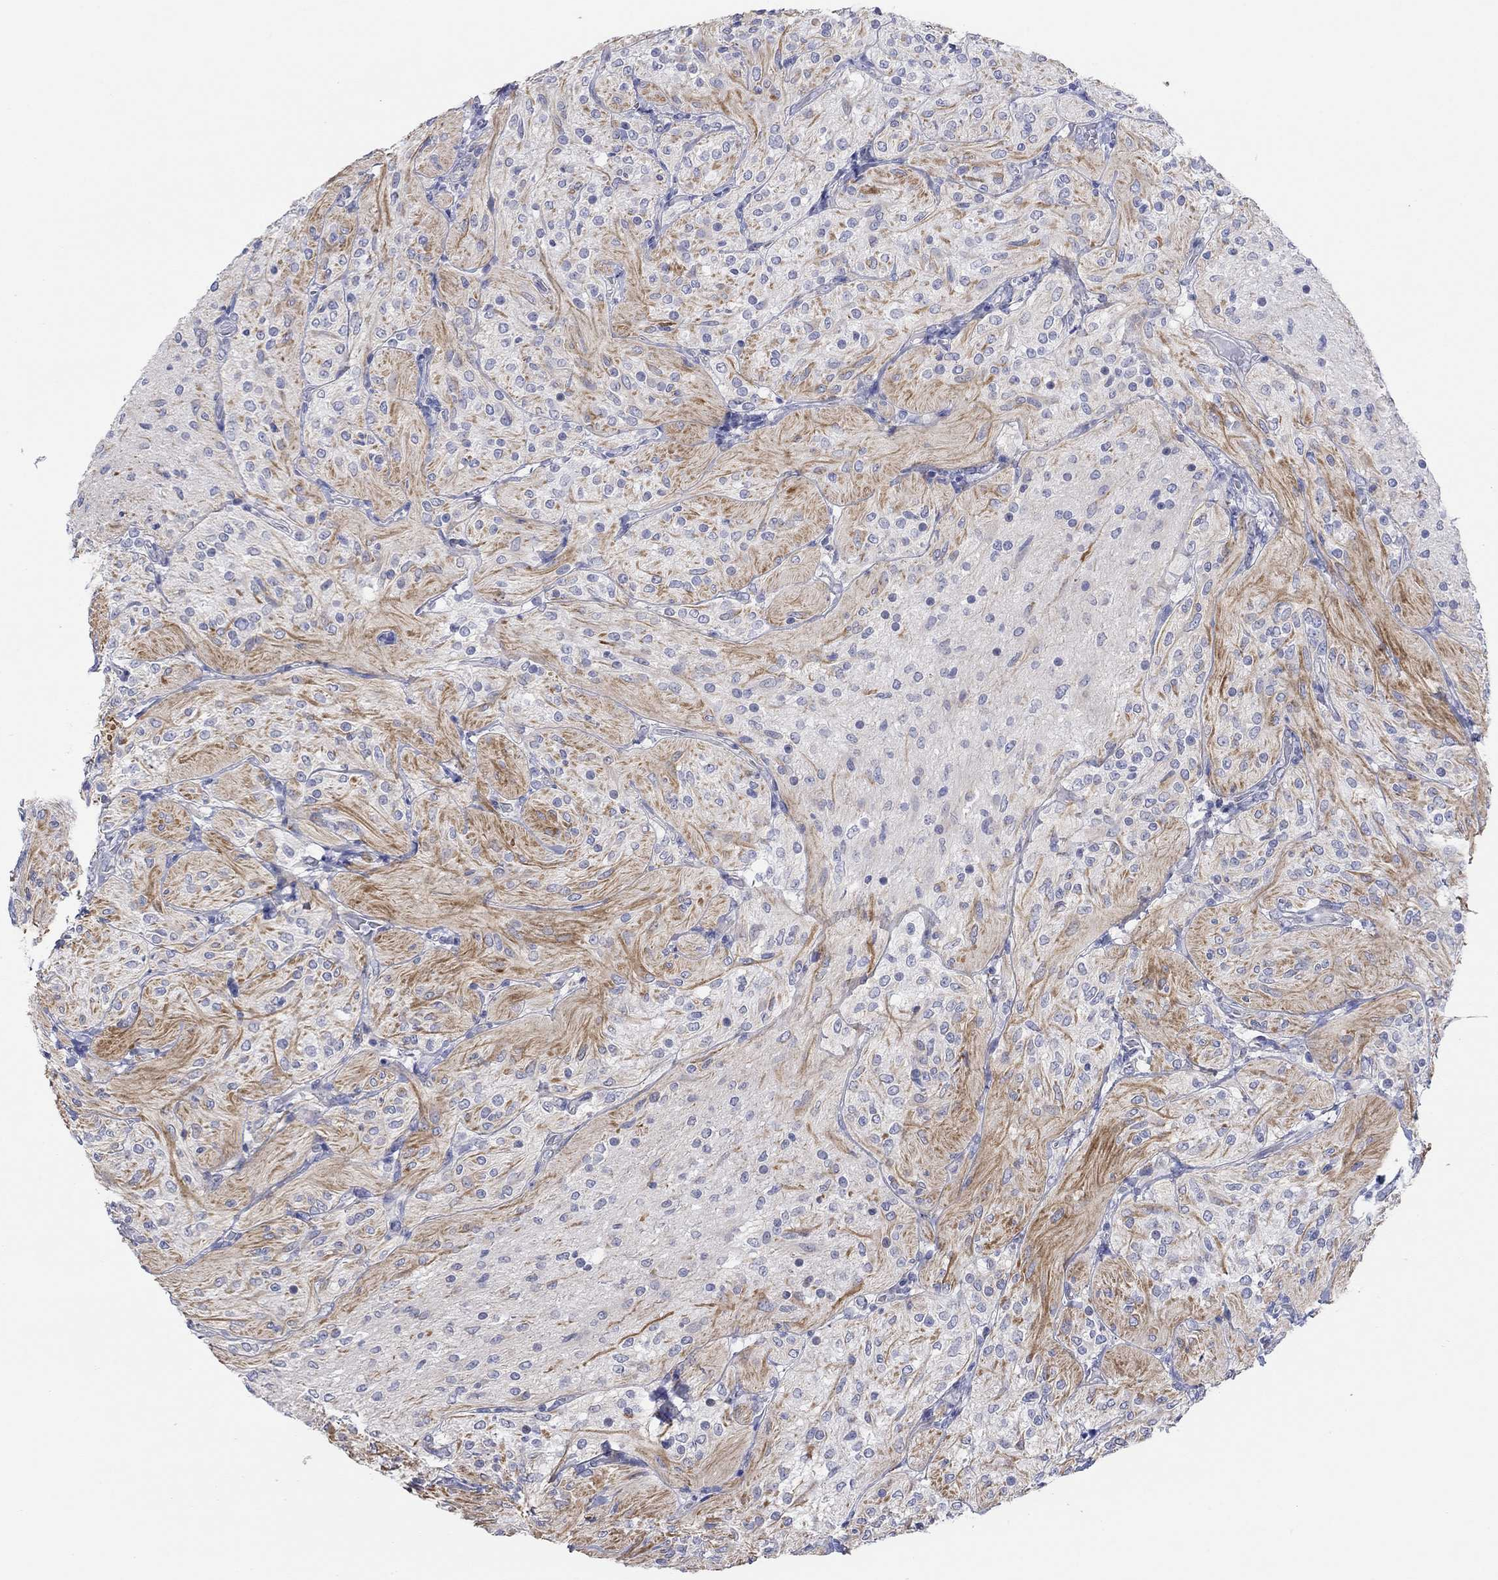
{"staining": {"intensity": "negative", "quantity": "none", "location": "none"}, "tissue": "glioma", "cell_type": "Tumor cells", "image_type": "cancer", "snomed": [{"axis": "morphology", "description": "Glioma, malignant, Low grade"}, {"axis": "topography", "description": "Brain"}], "caption": "There is no significant staining in tumor cells of glioma.", "gene": "KRT222", "patient": {"sex": "male", "age": 3}}